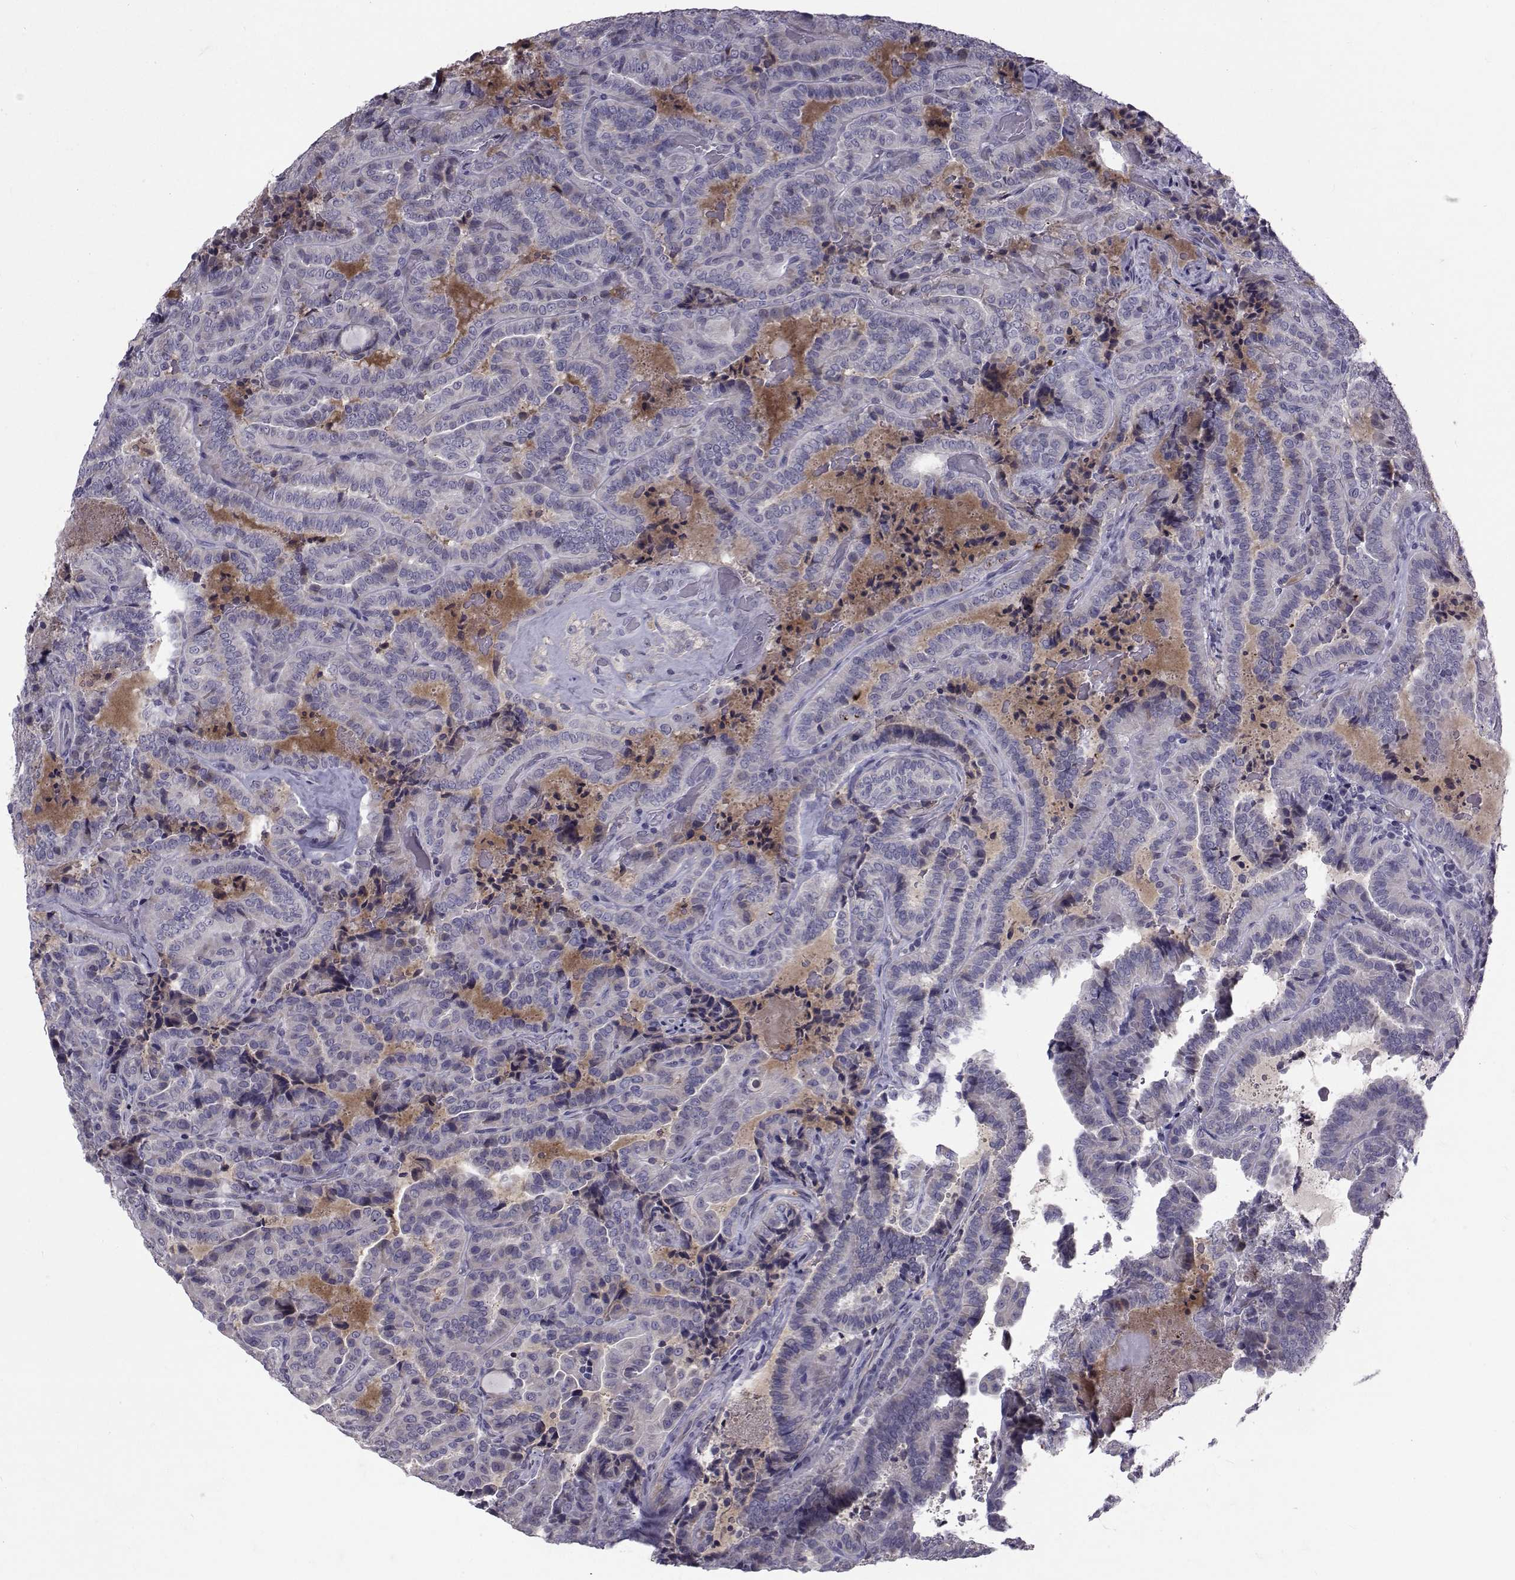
{"staining": {"intensity": "negative", "quantity": "none", "location": "none"}, "tissue": "thyroid cancer", "cell_type": "Tumor cells", "image_type": "cancer", "snomed": [{"axis": "morphology", "description": "Papillary adenocarcinoma, NOS"}, {"axis": "topography", "description": "Thyroid gland"}], "caption": "Protein analysis of thyroid cancer (papillary adenocarcinoma) demonstrates no significant positivity in tumor cells.", "gene": "TNFRSF11B", "patient": {"sex": "female", "age": 39}}